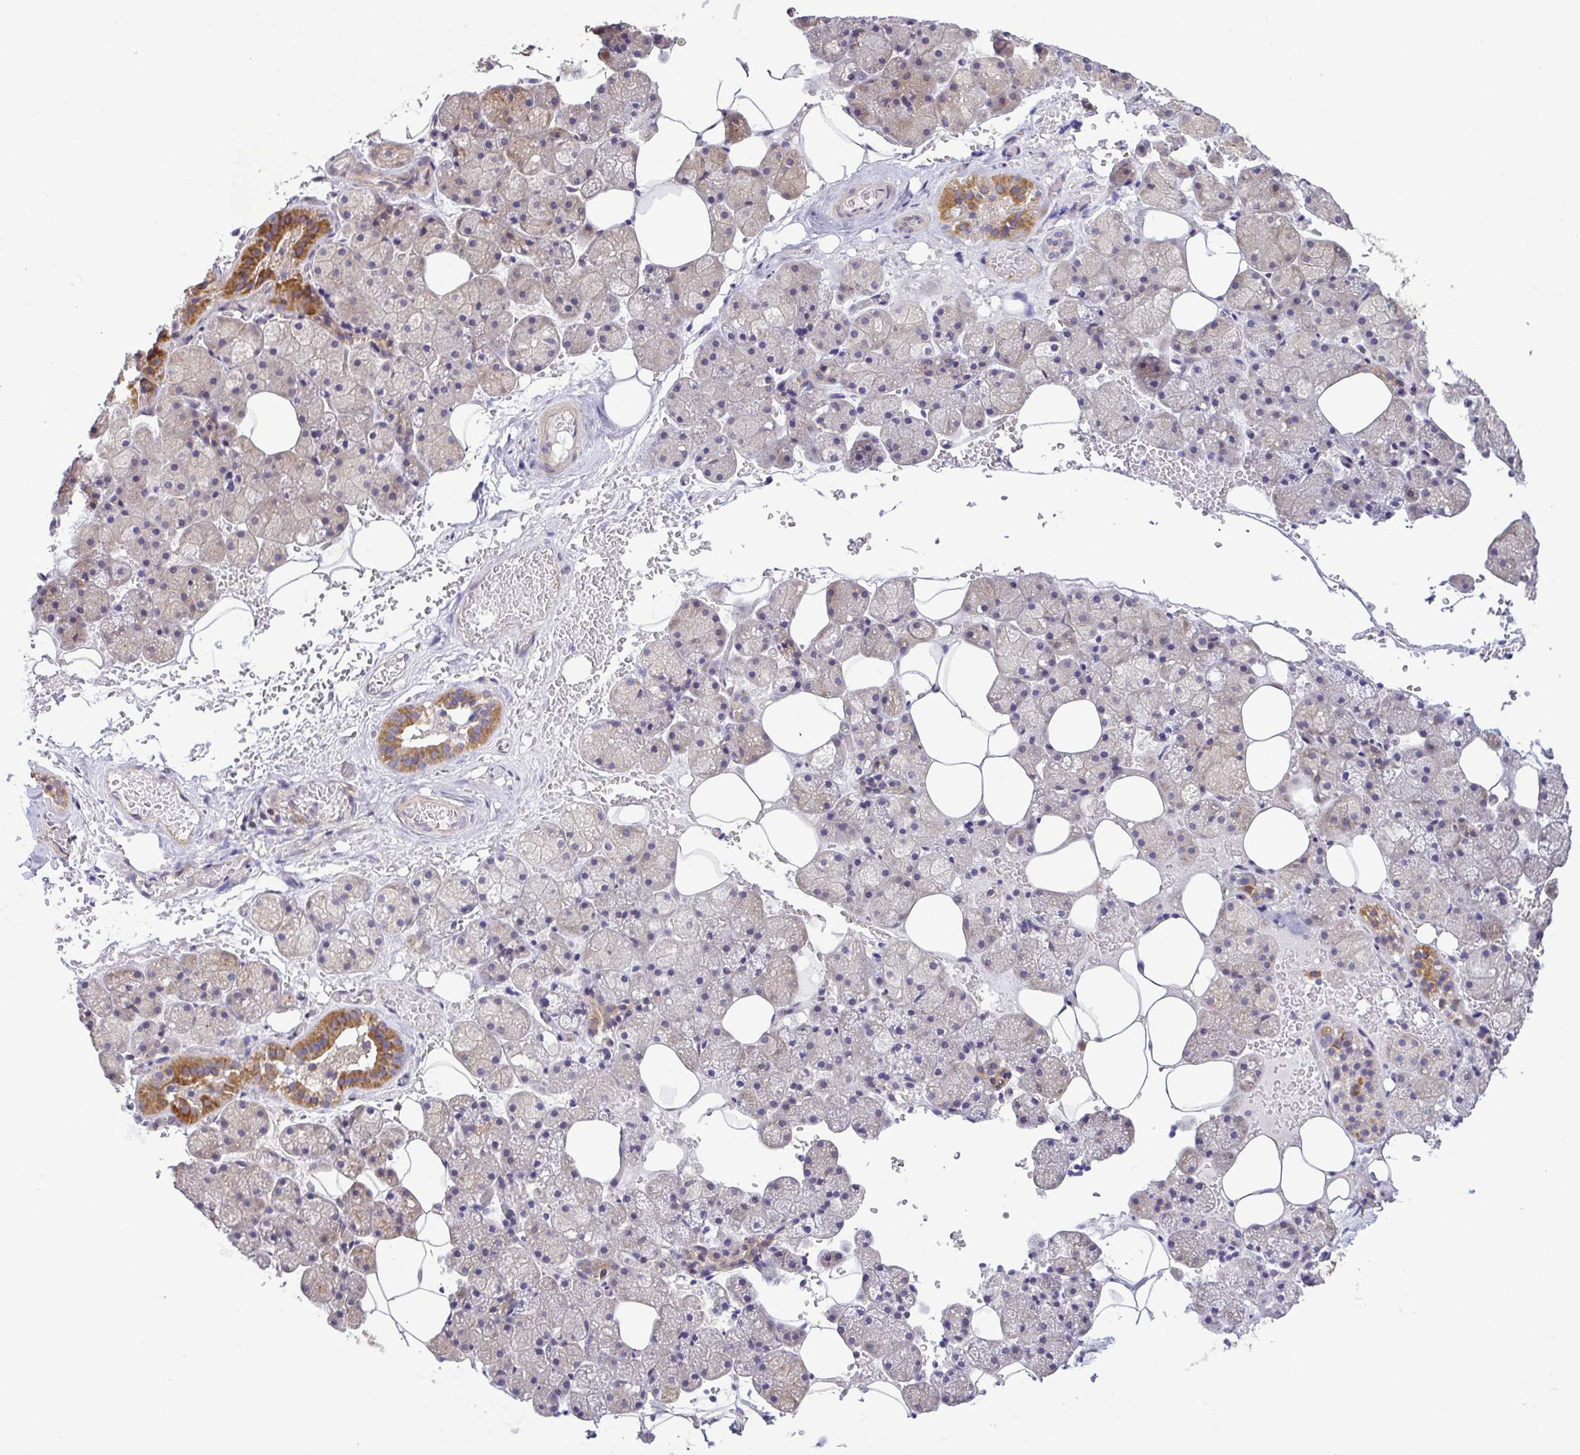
{"staining": {"intensity": "moderate", "quantity": "25%-75%", "location": "cytoplasmic/membranous"}, "tissue": "salivary gland", "cell_type": "Glandular cells", "image_type": "normal", "snomed": [{"axis": "morphology", "description": "Normal tissue, NOS"}, {"axis": "topography", "description": "Salivary gland"}, {"axis": "topography", "description": "Peripheral nerve tissue"}], "caption": "Human salivary gland stained with a brown dye shows moderate cytoplasmic/membranous positive staining in approximately 25%-75% of glandular cells.", "gene": "LMF2", "patient": {"sex": "male", "age": 38}}